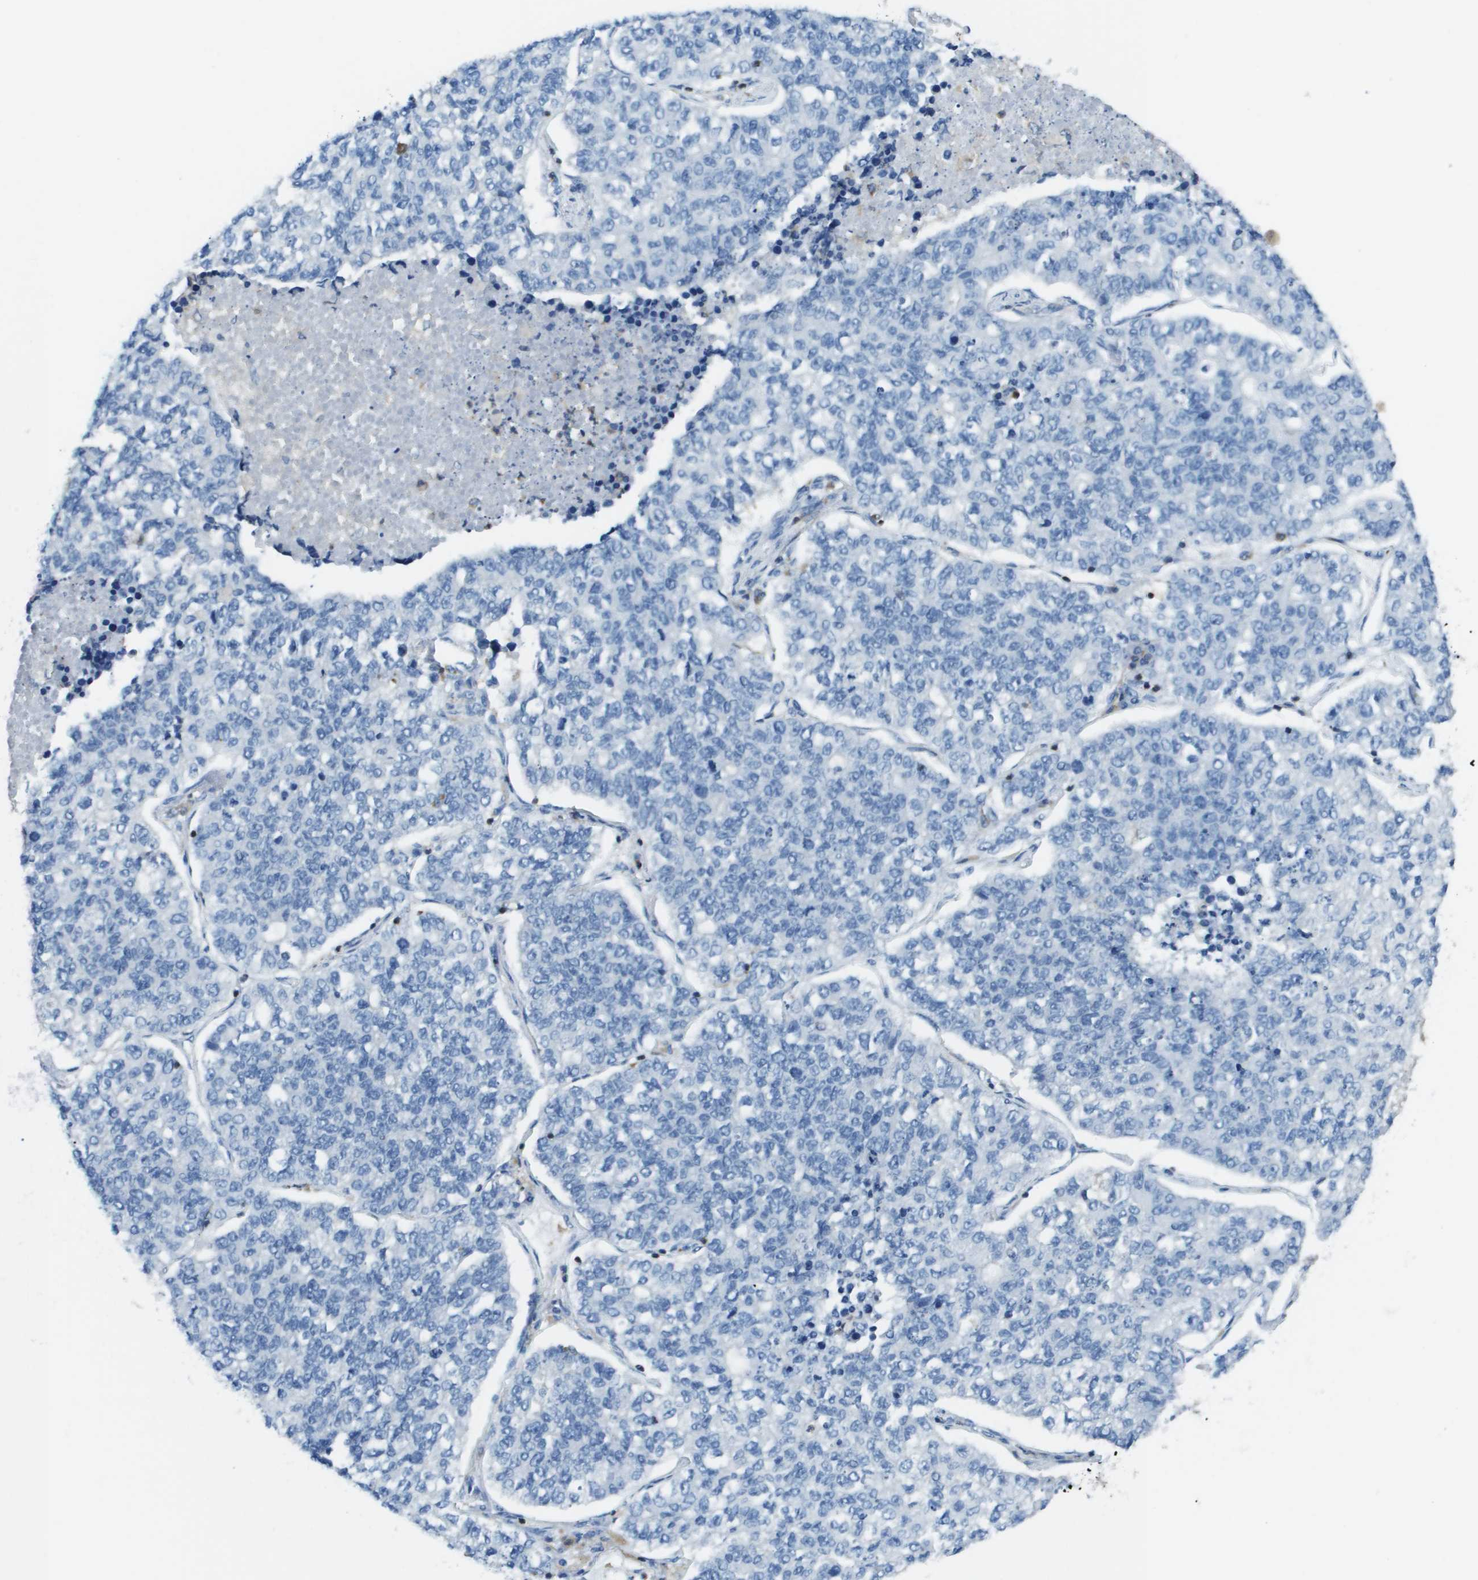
{"staining": {"intensity": "negative", "quantity": "none", "location": "none"}, "tissue": "lung cancer", "cell_type": "Tumor cells", "image_type": "cancer", "snomed": [{"axis": "morphology", "description": "Adenocarcinoma, NOS"}, {"axis": "topography", "description": "Lung"}], "caption": "Immunohistochemistry (IHC) photomicrograph of human adenocarcinoma (lung) stained for a protein (brown), which exhibits no staining in tumor cells.", "gene": "APBB1IP", "patient": {"sex": "male", "age": 49}}